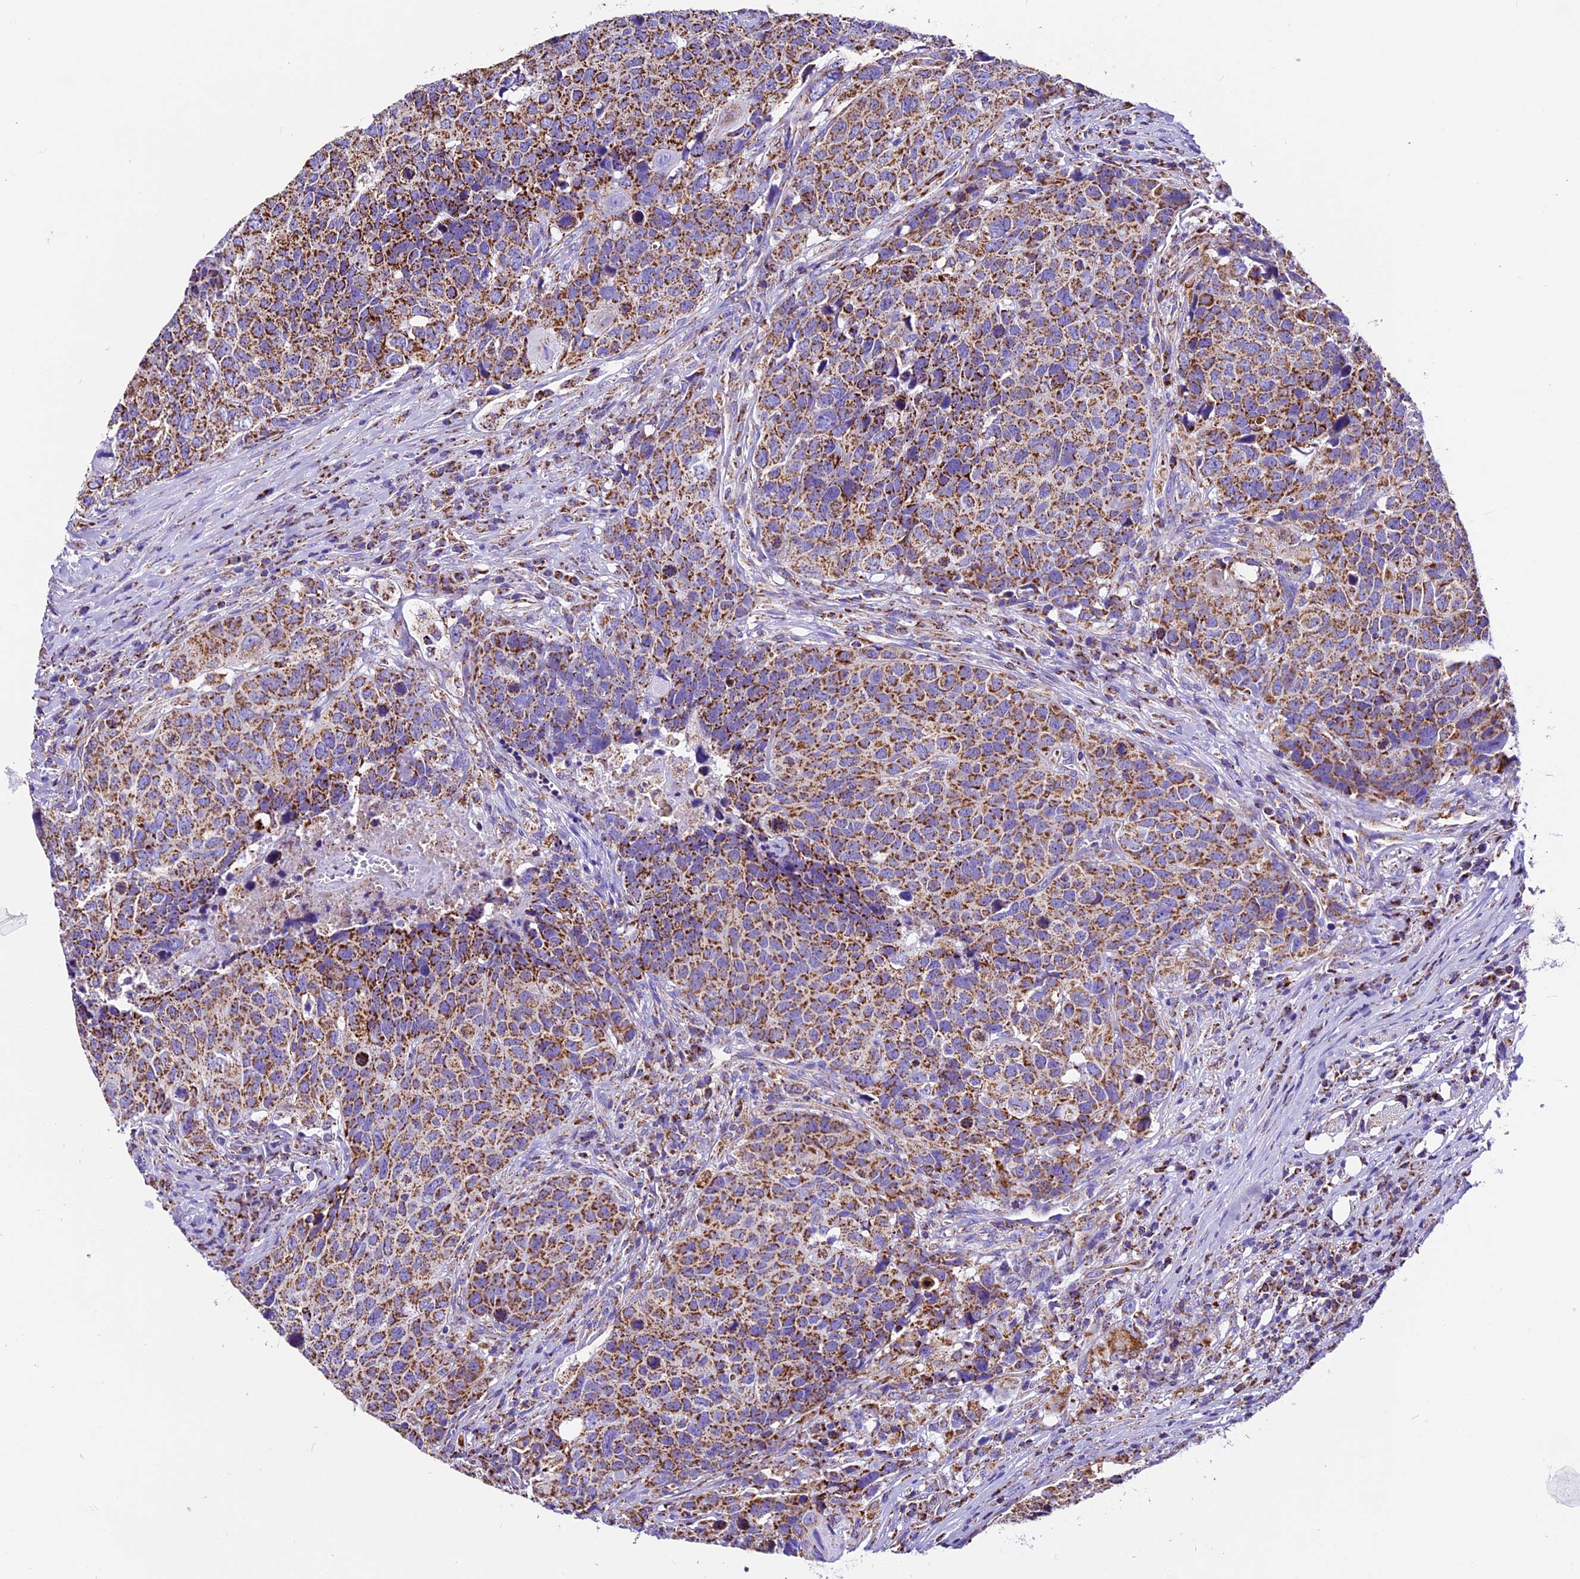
{"staining": {"intensity": "strong", "quantity": ">75%", "location": "cytoplasmic/membranous"}, "tissue": "head and neck cancer", "cell_type": "Tumor cells", "image_type": "cancer", "snomed": [{"axis": "morphology", "description": "Squamous cell carcinoma, NOS"}, {"axis": "topography", "description": "Head-Neck"}], "caption": "Head and neck squamous cell carcinoma tissue exhibits strong cytoplasmic/membranous expression in about >75% of tumor cells, visualized by immunohistochemistry.", "gene": "DCAF5", "patient": {"sex": "male", "age": 66}}